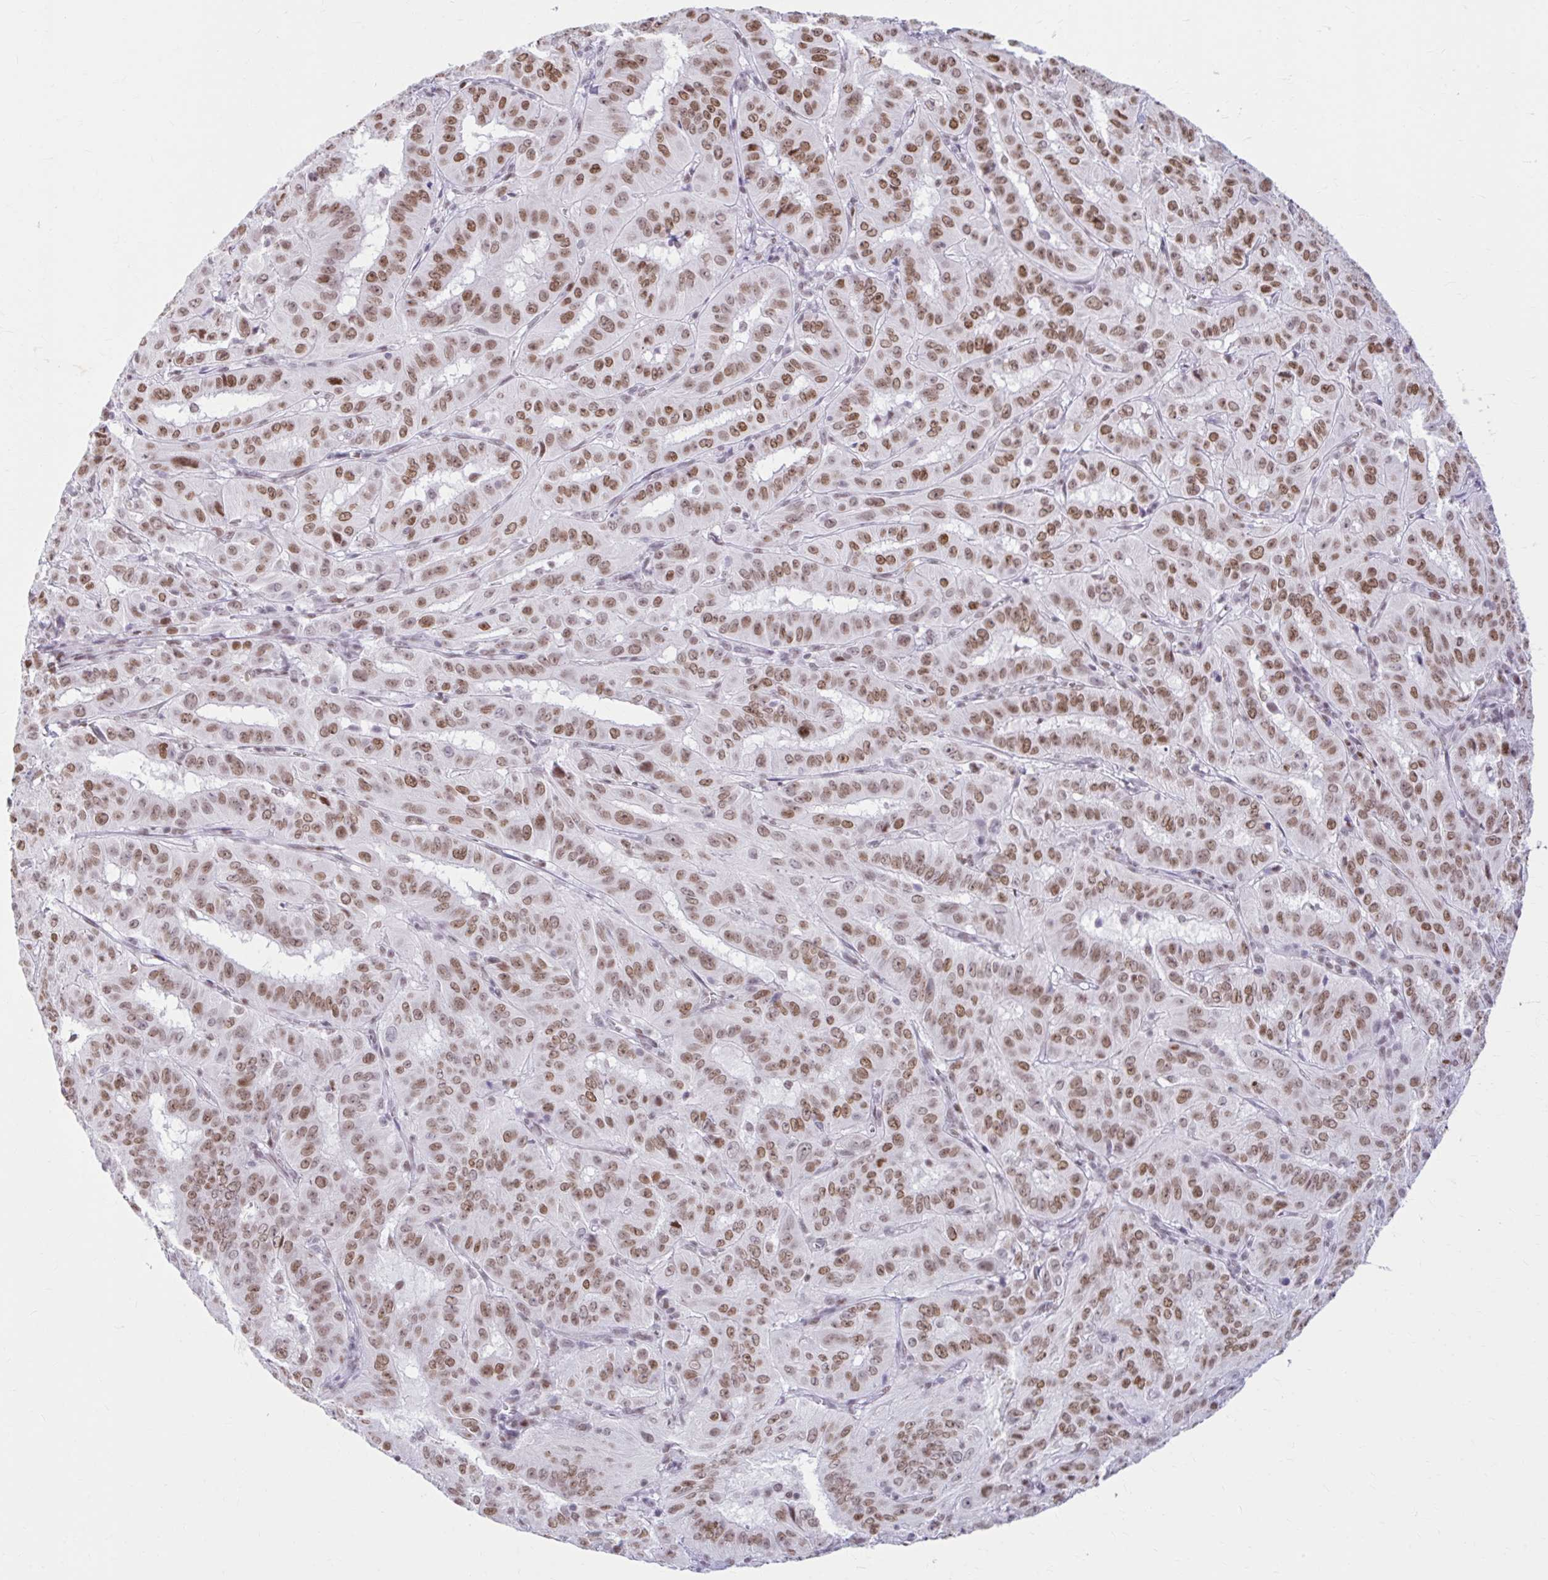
{"staining": {"intensity": "moderate", "quantity": ">75%", "location": "nuclear"}, "tissue": "pancreatic cancer", "cell_type": "Tumor cells", "image_type": "cancer", "snomed": [{"axis": "morphology", "description": "Adenocarcinoma, NOS"}, {"axis": "topography", "description": "Pancreas"}], "caption": "Approximately >75% of tumor cells in human pancreatic adenocarcinoma show moderate nuclear protein expression as visualized by brown immunohistochemical staining.", "gene": "PABIR1", "patient": {"sex": "male", "age": 63}}